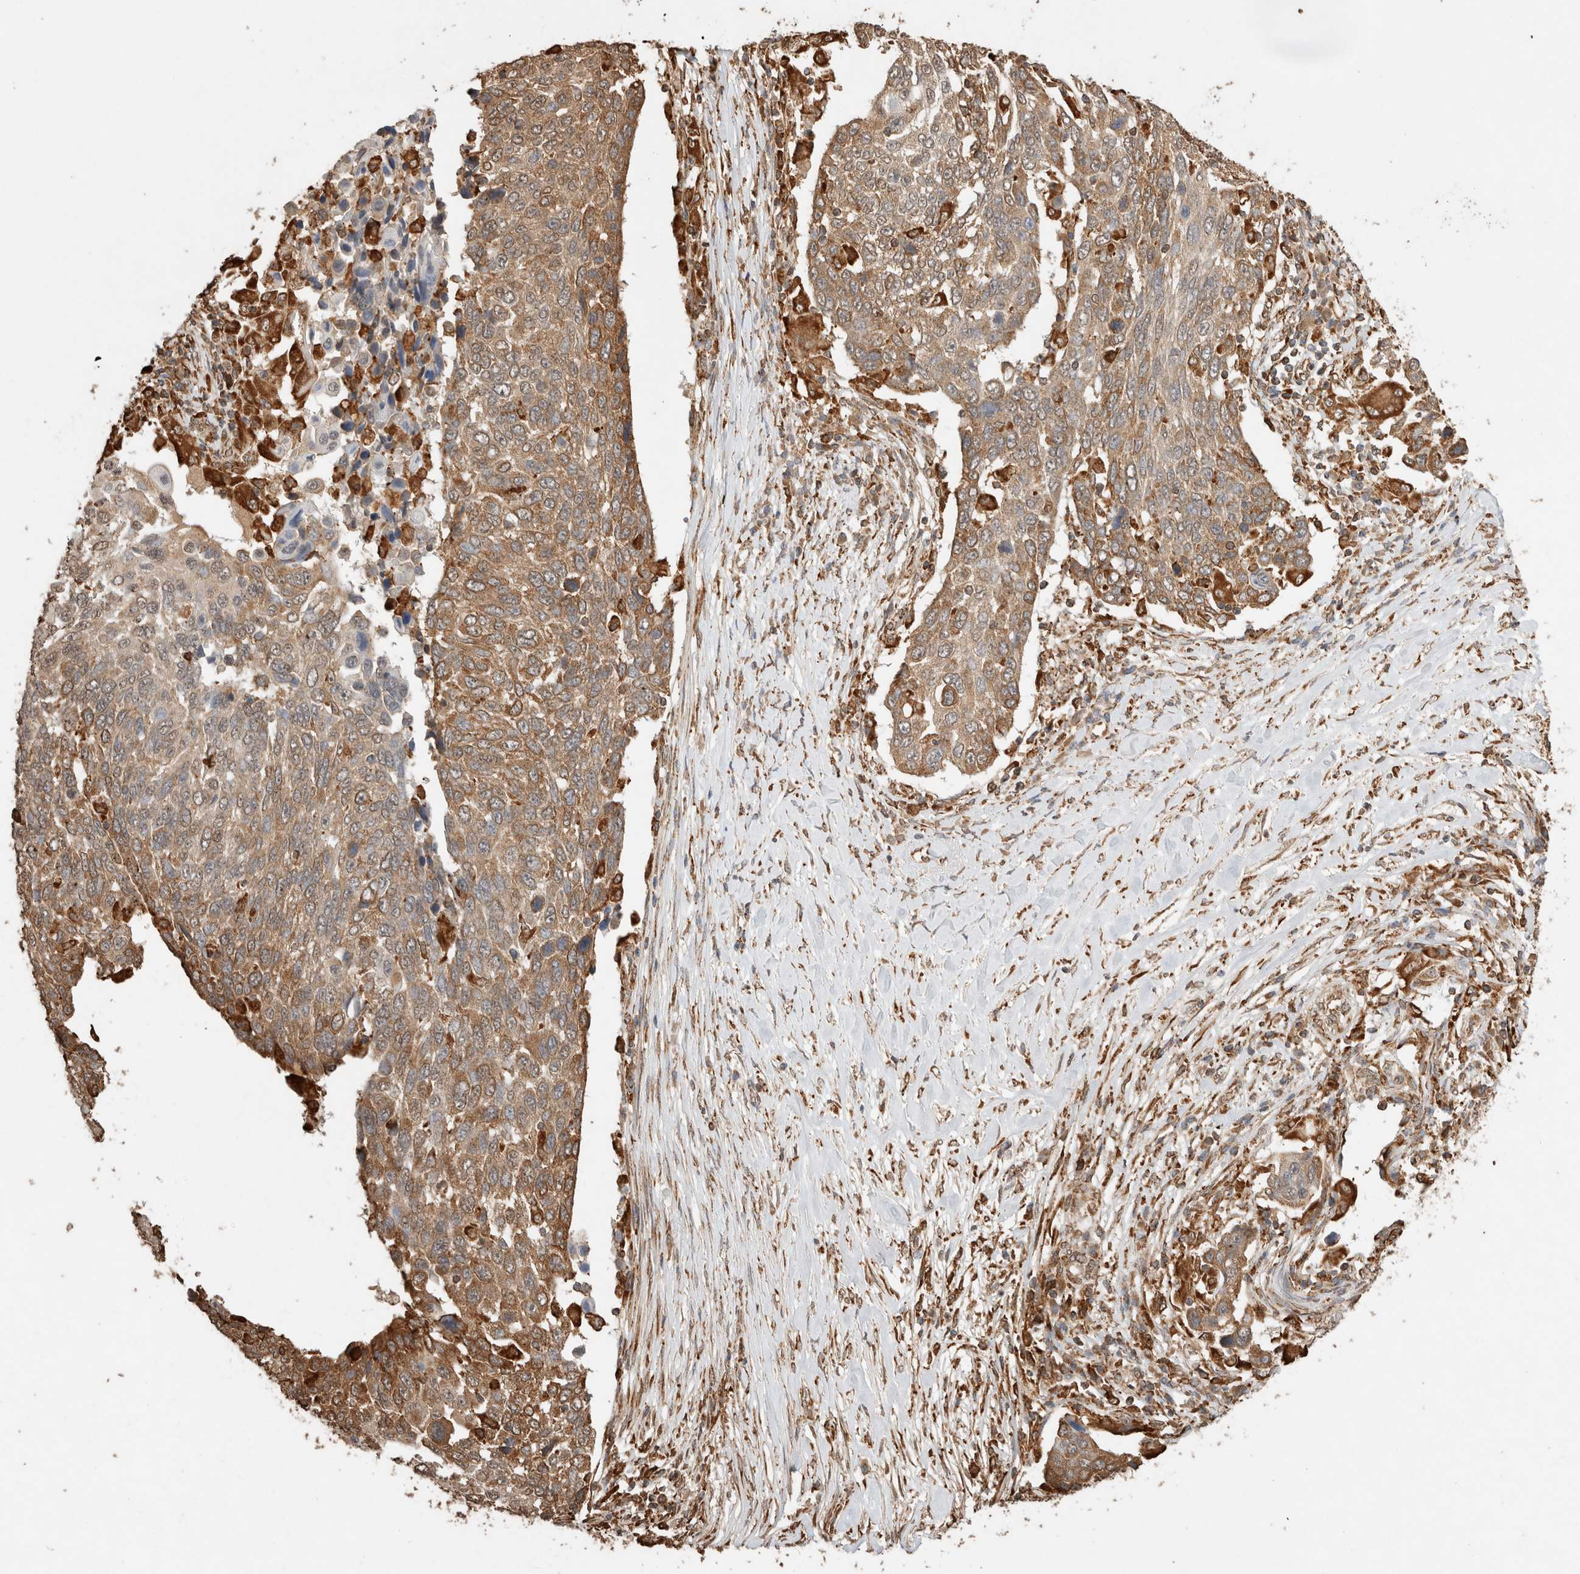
{"staining": {"intensity": "moderate", "quantity": ">75%", "location": "cytoplasmic/membranous"}, "tissue": "lung cancer", "cell_type": "Tumor cells", "image_type": "cancer", "snomed": [{"axis": "morphology", "description": "Squamous cell carcinoma, NOS"}, {"axis": "topography", "description": "Lung"}], "caption": "This image demonstrates IHC staining of human lung cancer, with medium moderate cytoplasmic/membranous staining in about >75% of tumor cells.", "gene": "ERAP1", "patient": {"sex": "male", "age": 66}}